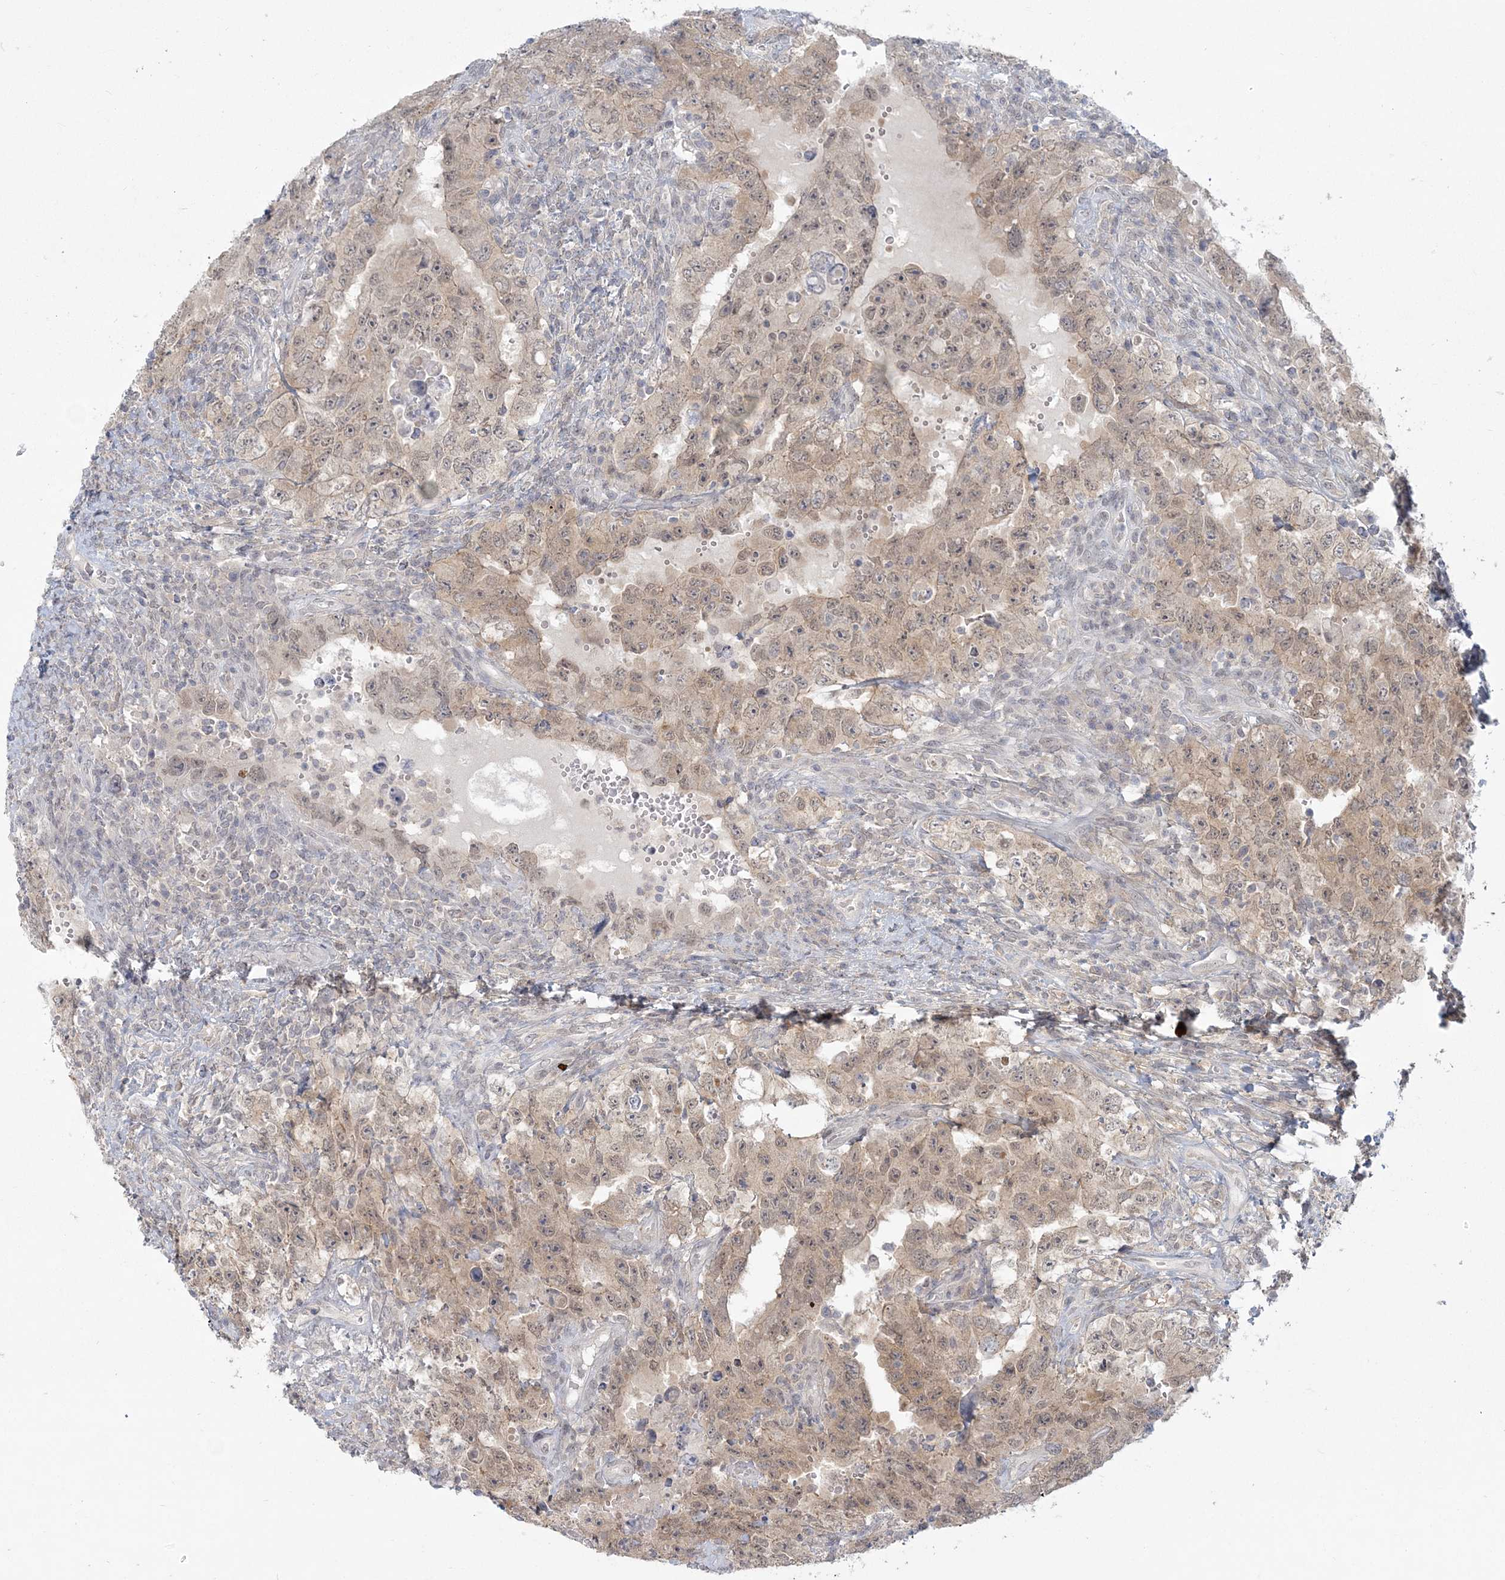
{"staining": {"intensity": "weak", "quantity": ">75%", "location": "cytoplasmic/membranous,nuclear"}, "tissue": "testis cancer", "cell_type": "Tumor cells", "image_type": "cancer", "snomed": [{"axis": "morphology", "description": "Carcinoma, Embryonal, NOS"}, {"axis": "topography", "description": "Testis"}], "caption": "Weak cytoplasmic/membranous and nuclear protein expression is appreciated in about >75% of tumor cells in testis cancer.", "gene": "ANKS1A", "patient": {"sex": "male", "age": 26}}